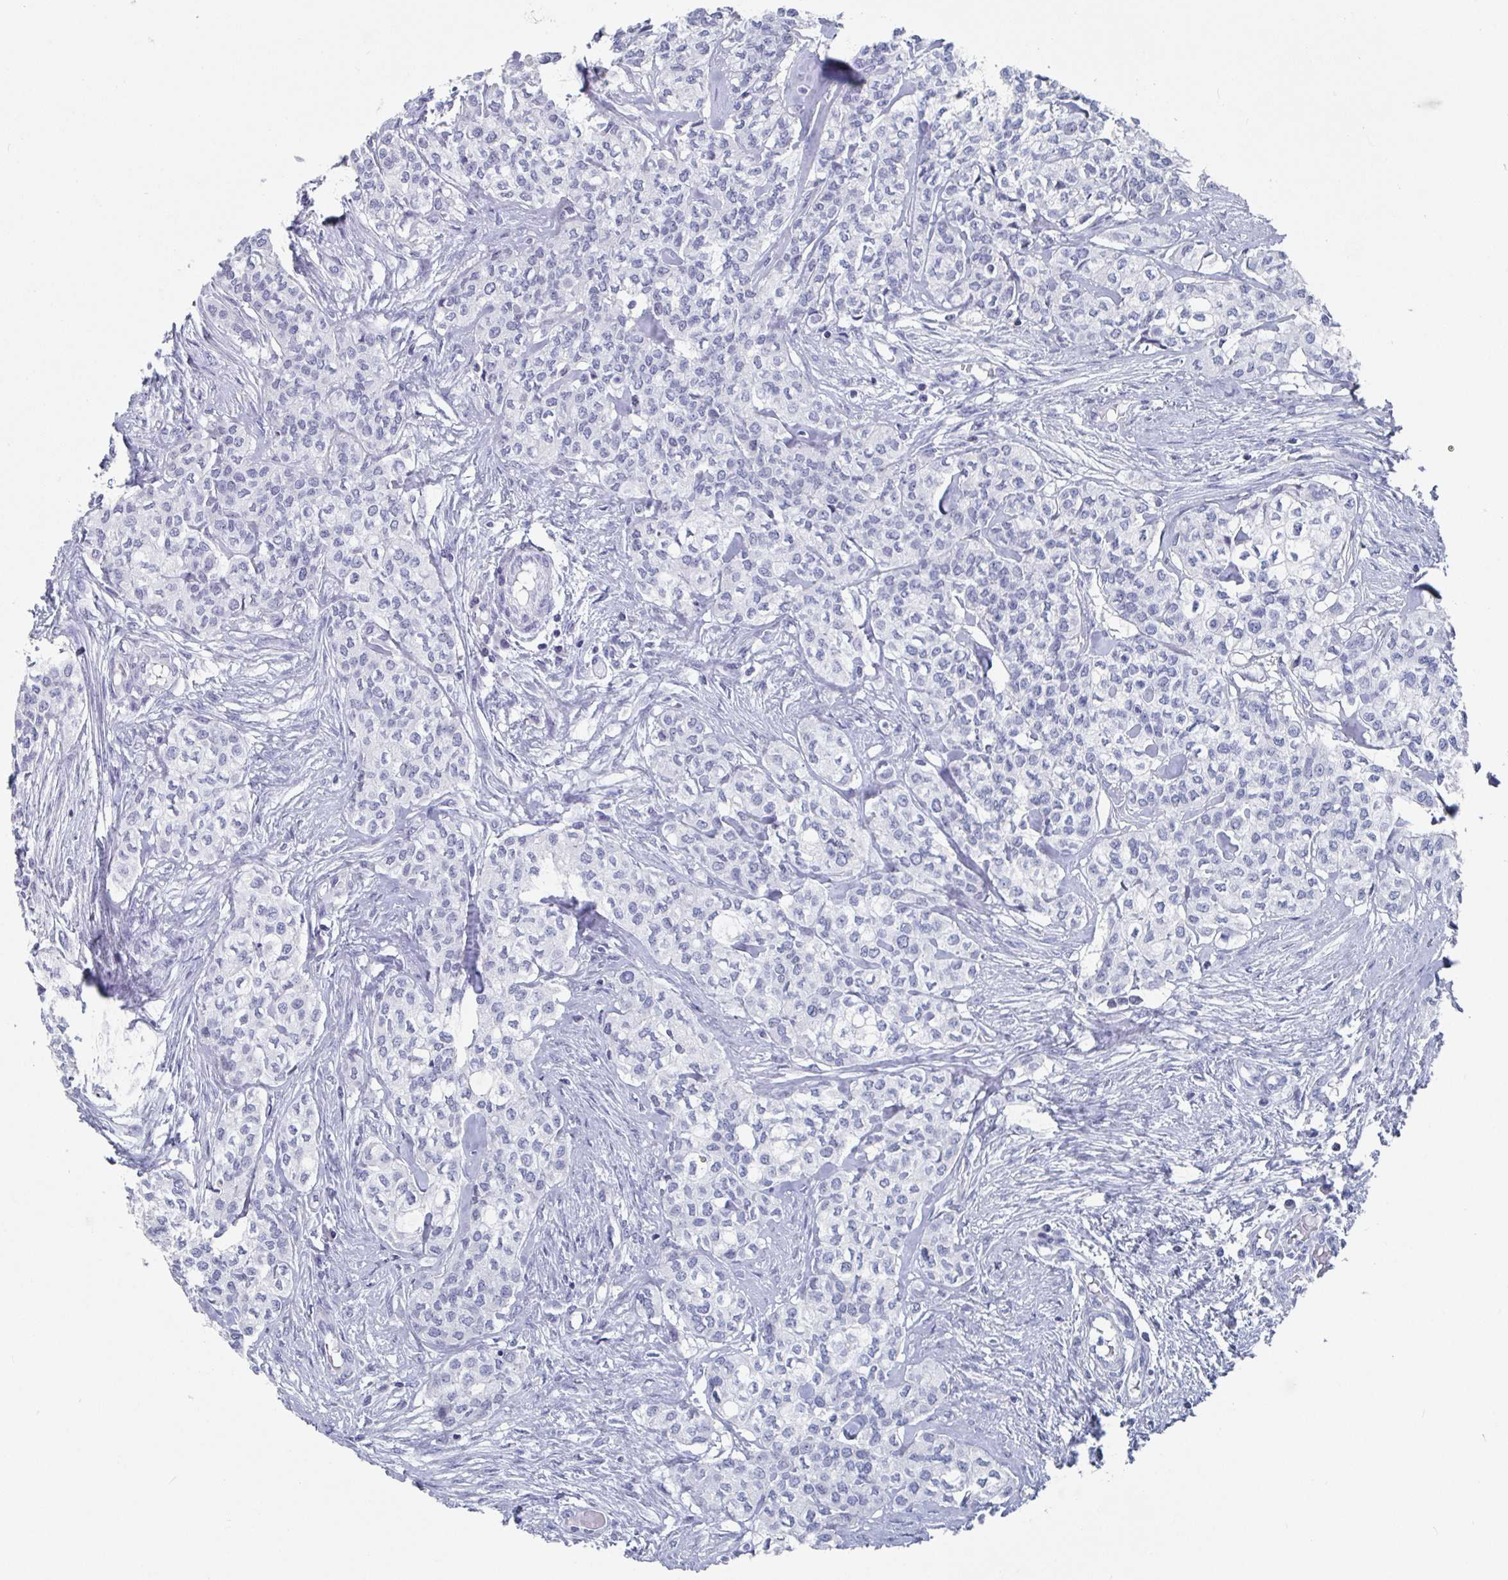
{"staining": {"intensity": "negative", "quantity": "none", "location": "none"}, "tissue": "head and neck cancer", "cell_type": "Tumor cells", "image_type": "cancer", "snomed": [{"axis": "morphology", "description": "Adenocarcinoma, NOS"}, {"axis": "topography", "description": "Head-Neck"}], "caption": "Image shows no significant protein expression in tumor cells of adenocarcinoma (head and neck).", "gene": "CAMKV", "patient": {"sex": "male", "age": 81}}